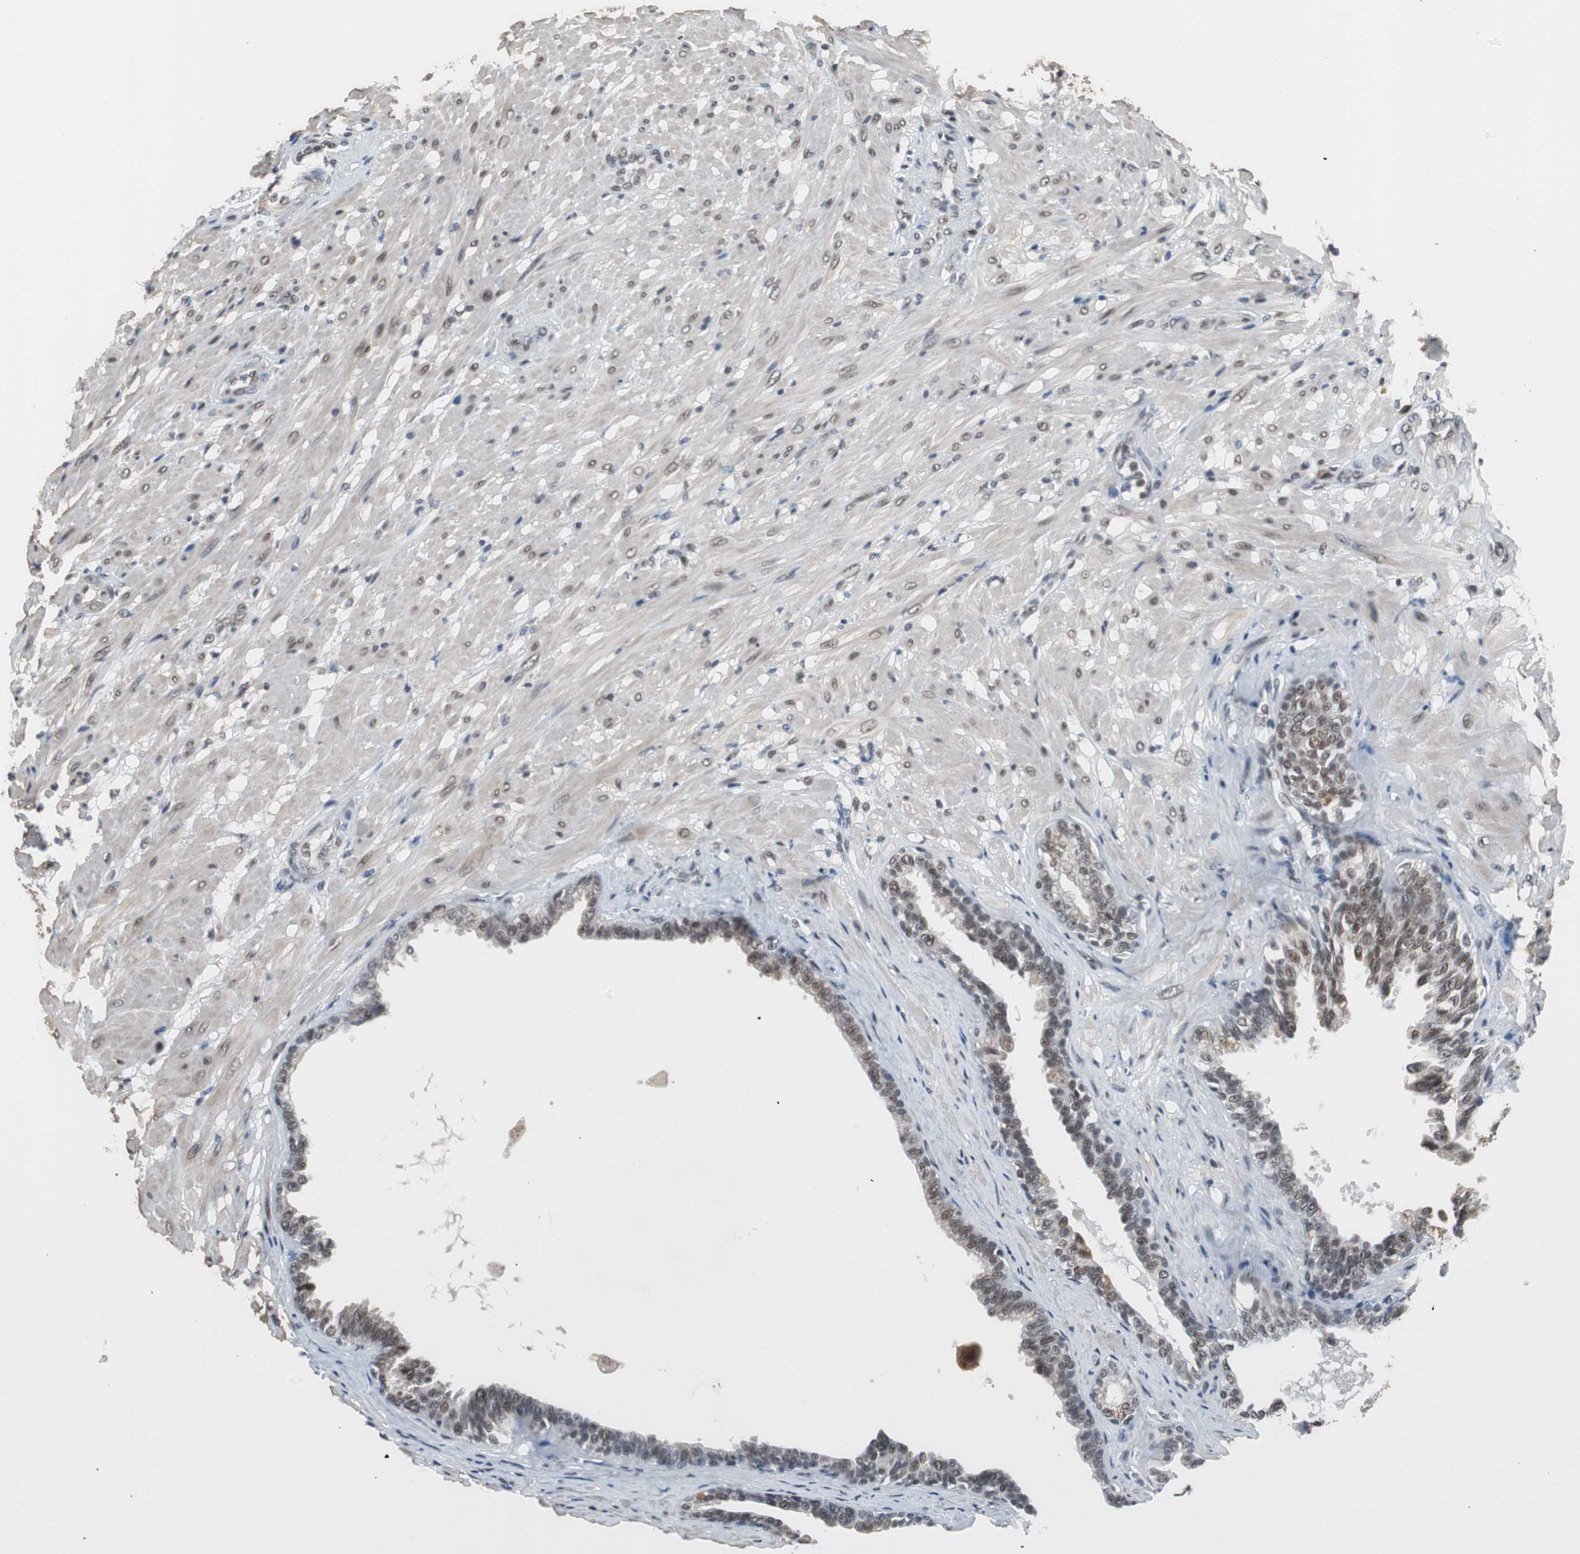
{"staining": {"intensity": "moderate", "quantity": ">75%", "location": "nuclear"}, "tissue": "seminal vesicle", "cell_type": "Glandular cells", "image_type": "normal", "snomed": [{"axis": "morphology", "description": "Normal tissue, NOS"}, {"axis": "topography", "description": "Seminal veicle"}], "caption": "This image shows IHC staining of unremarkable seminal vesicle, with medium moderate nuclear expression in about >75% of glandular cells.", "gene": "TAF7", "patient": {"sex": "male", "age": 61}}